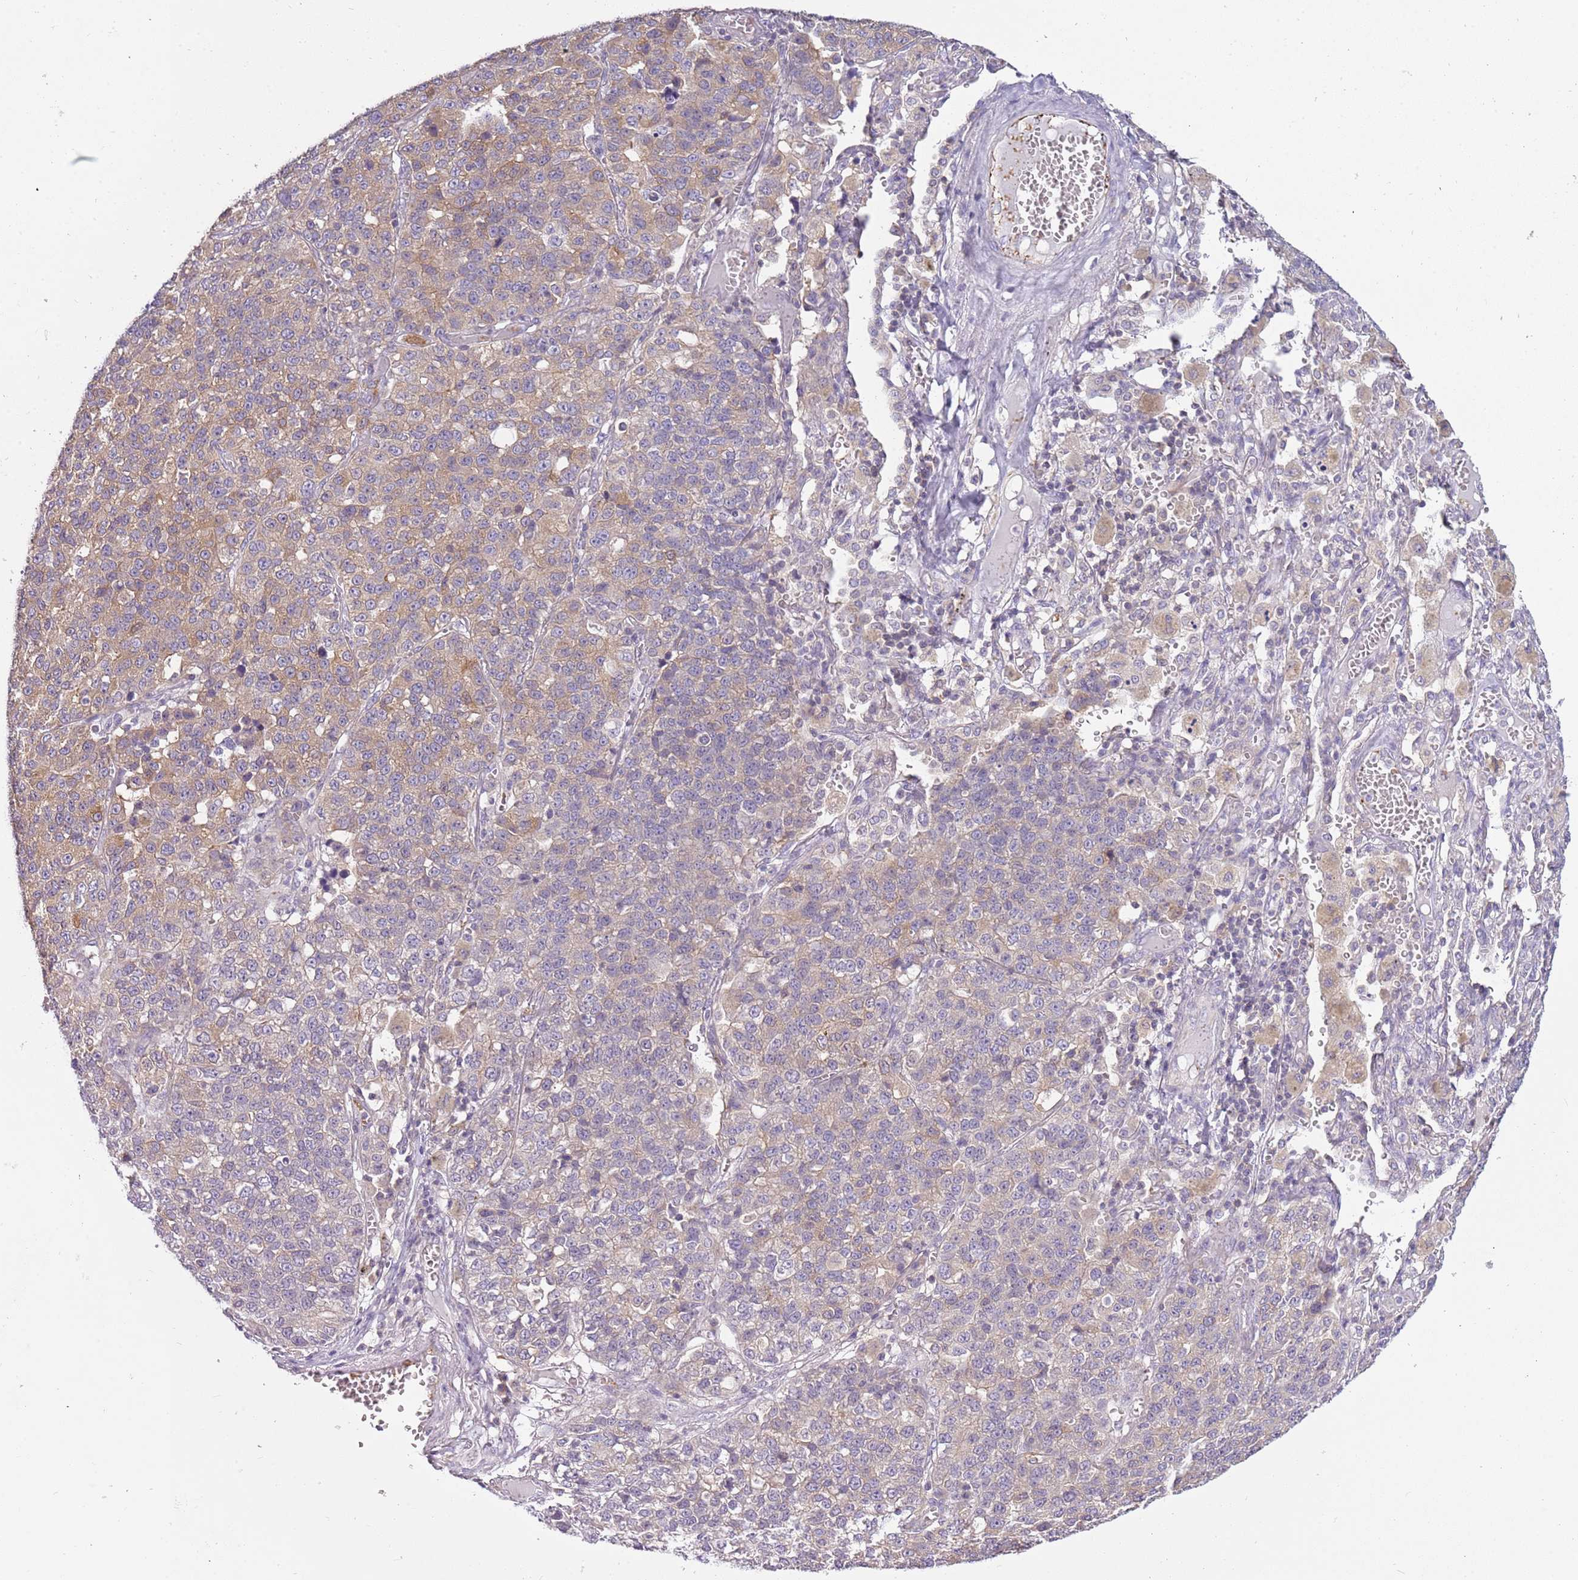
{"staining": {"intensity": "weak", "quantity": "25%-75%", "location": "cytoplasmic/membranous"}, "tissue": "lung cancer", "cell_type": "Tumor cells", "image_type": "cancer", "snomed": [{"axis": "morphology", "description": "Adenocarcinoma, NOS"}, {"axis": "topography", "description": "Lung"}], "caption": "Immunohistochemistry (IHC) (DAB) staining of human lung cancer (adenocarcinoma) shows weak cytoplasmic/membranous protein expression in about 25%-75% of tumor cells.", "gene": "CAPN7", "patient": {"sex": "male", "age": 49}}